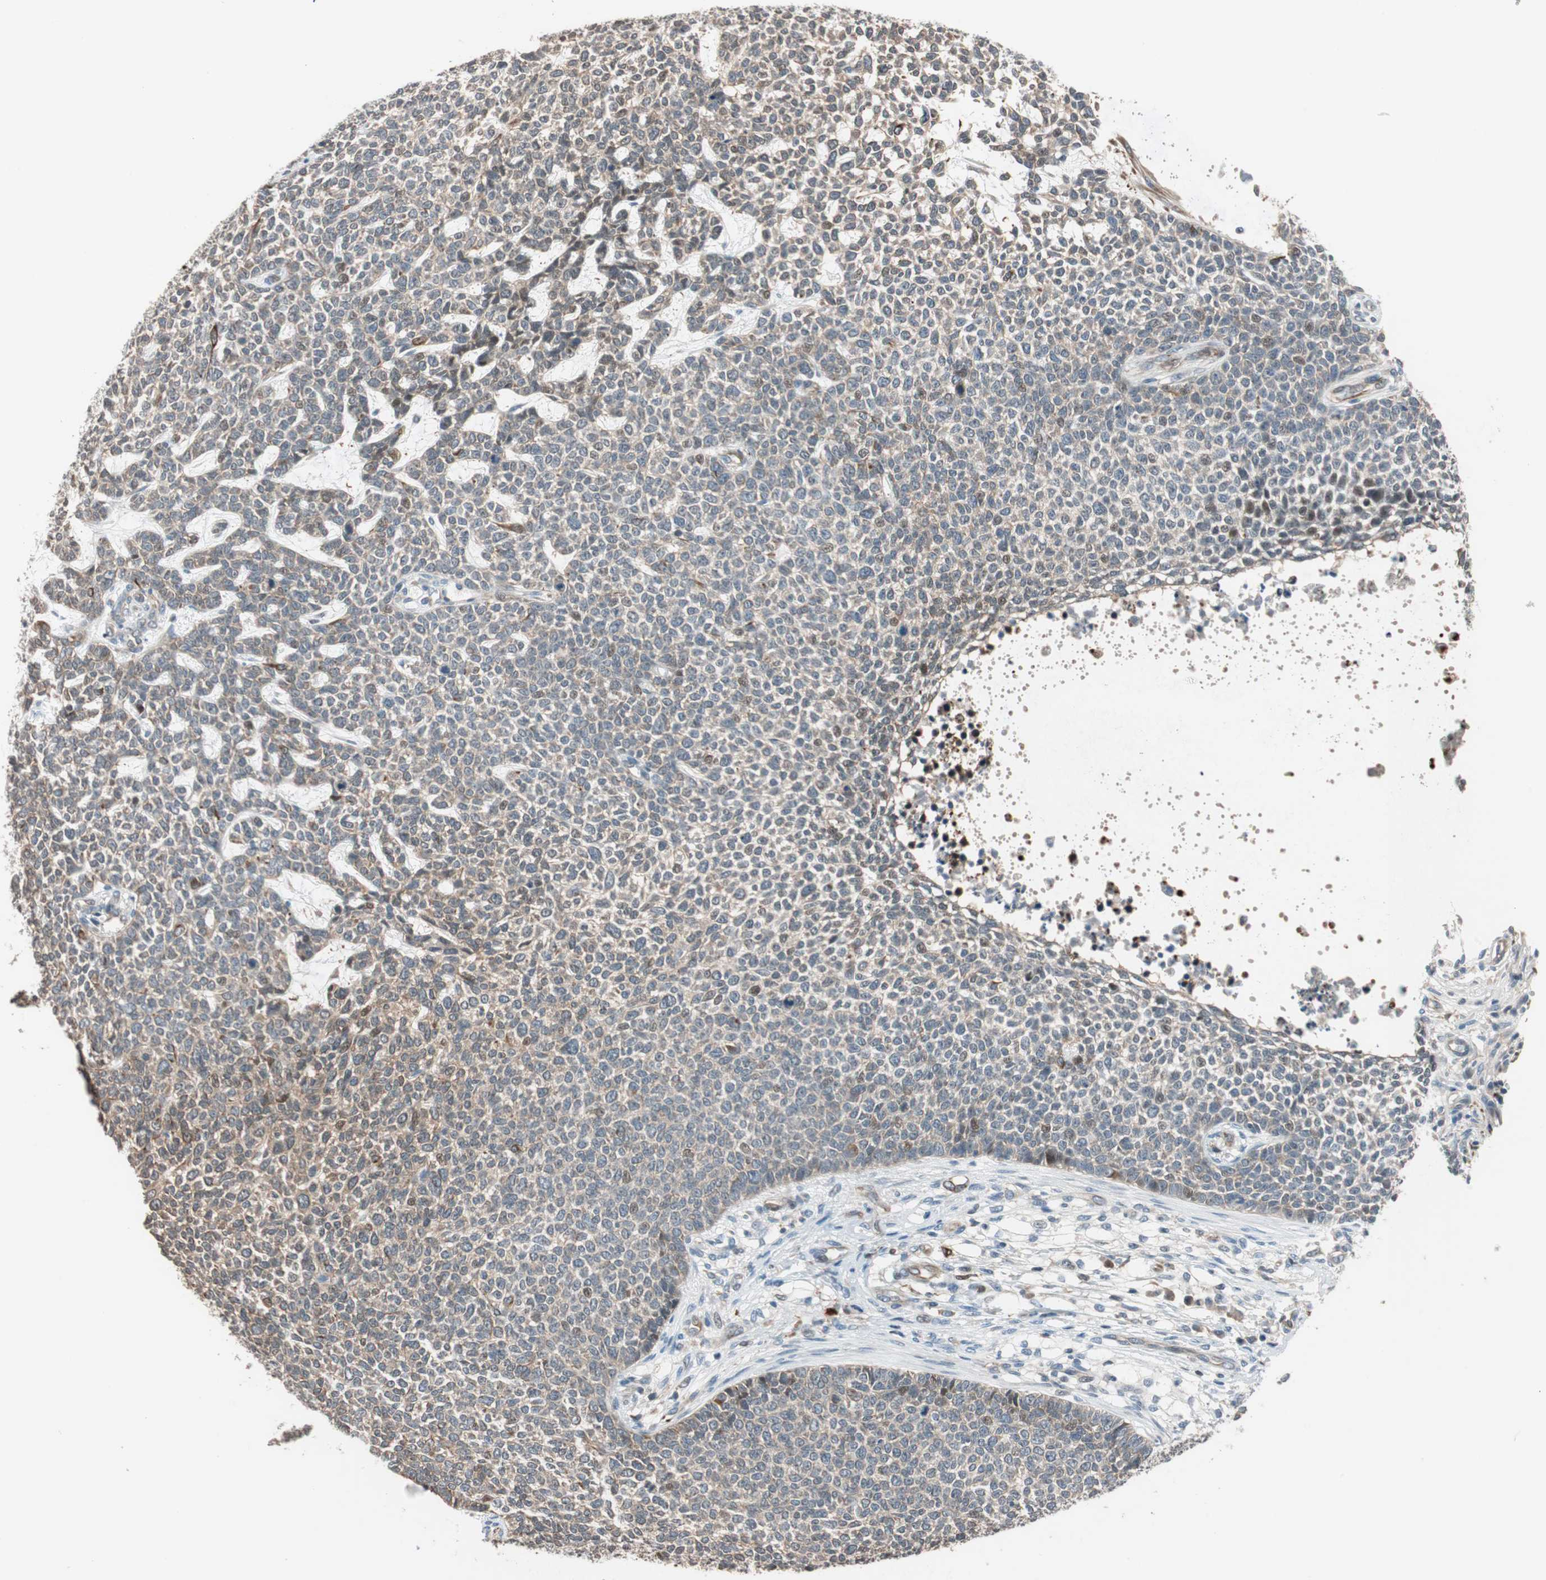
{"staining": {"intensity": "weak", "quantity": "25%-75%", "location": "cytoplasmic/membranous"}, "tissue": "skin cancer", "cell_type": "Tumor cells", "image_type": "cancer", "snomed": [{"axis": "morphology", "description": "Basal cell carcinoma"}, {"axis": "topography", "description": "Skin"}], "caption": "Skin cancer stained for a protein (brown) exhibits weak cytoplasmic/membranous positive staining in approximately 25%-75% of tumor cells.", "gene": "PIK3R3", "patient": {"sex": "female", "age": 84}}